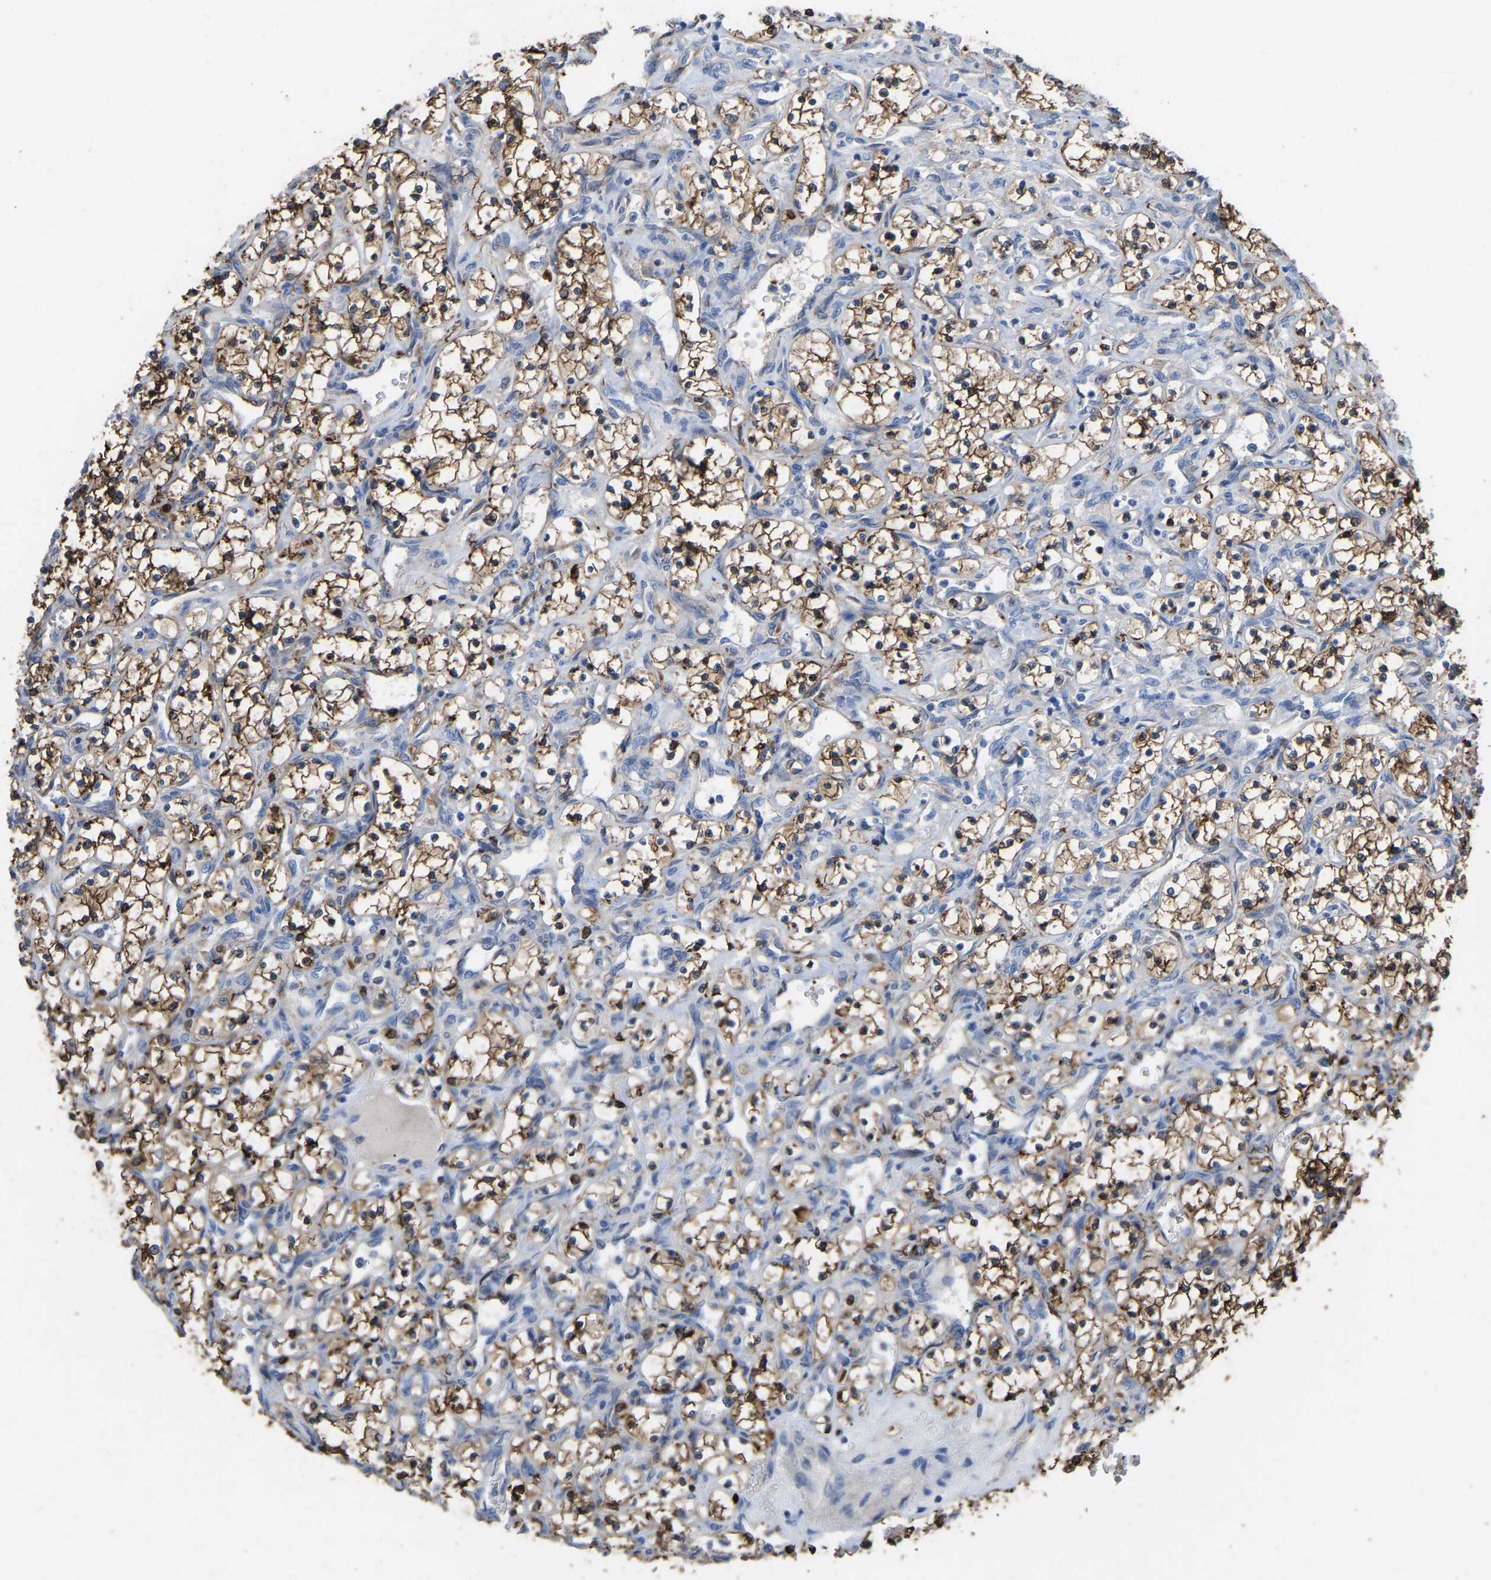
{"staining": {"intensity": "strong", "quantity": ">75%", "location": "cytoplasmic/membranous"}, "tissue": "renal cancer", "cell_type": "Tumor cells", "image_type": "cancer", "snomed": [{"axis": "morphology", "description": "Adenocarcinoma, NOS"}, {"axis": "topography", "description": "Kidney"}], "caption": "An immunohistochemistry (IHC) micrograph of tumor tissue is shown. Protein staining in brown highlights strong cytoplasmic/membranous positivity in adenocarcinoma (renal) within tumor cells.", "gene": "ZNF449", "patient": {"sex": "female", "age": 69}}